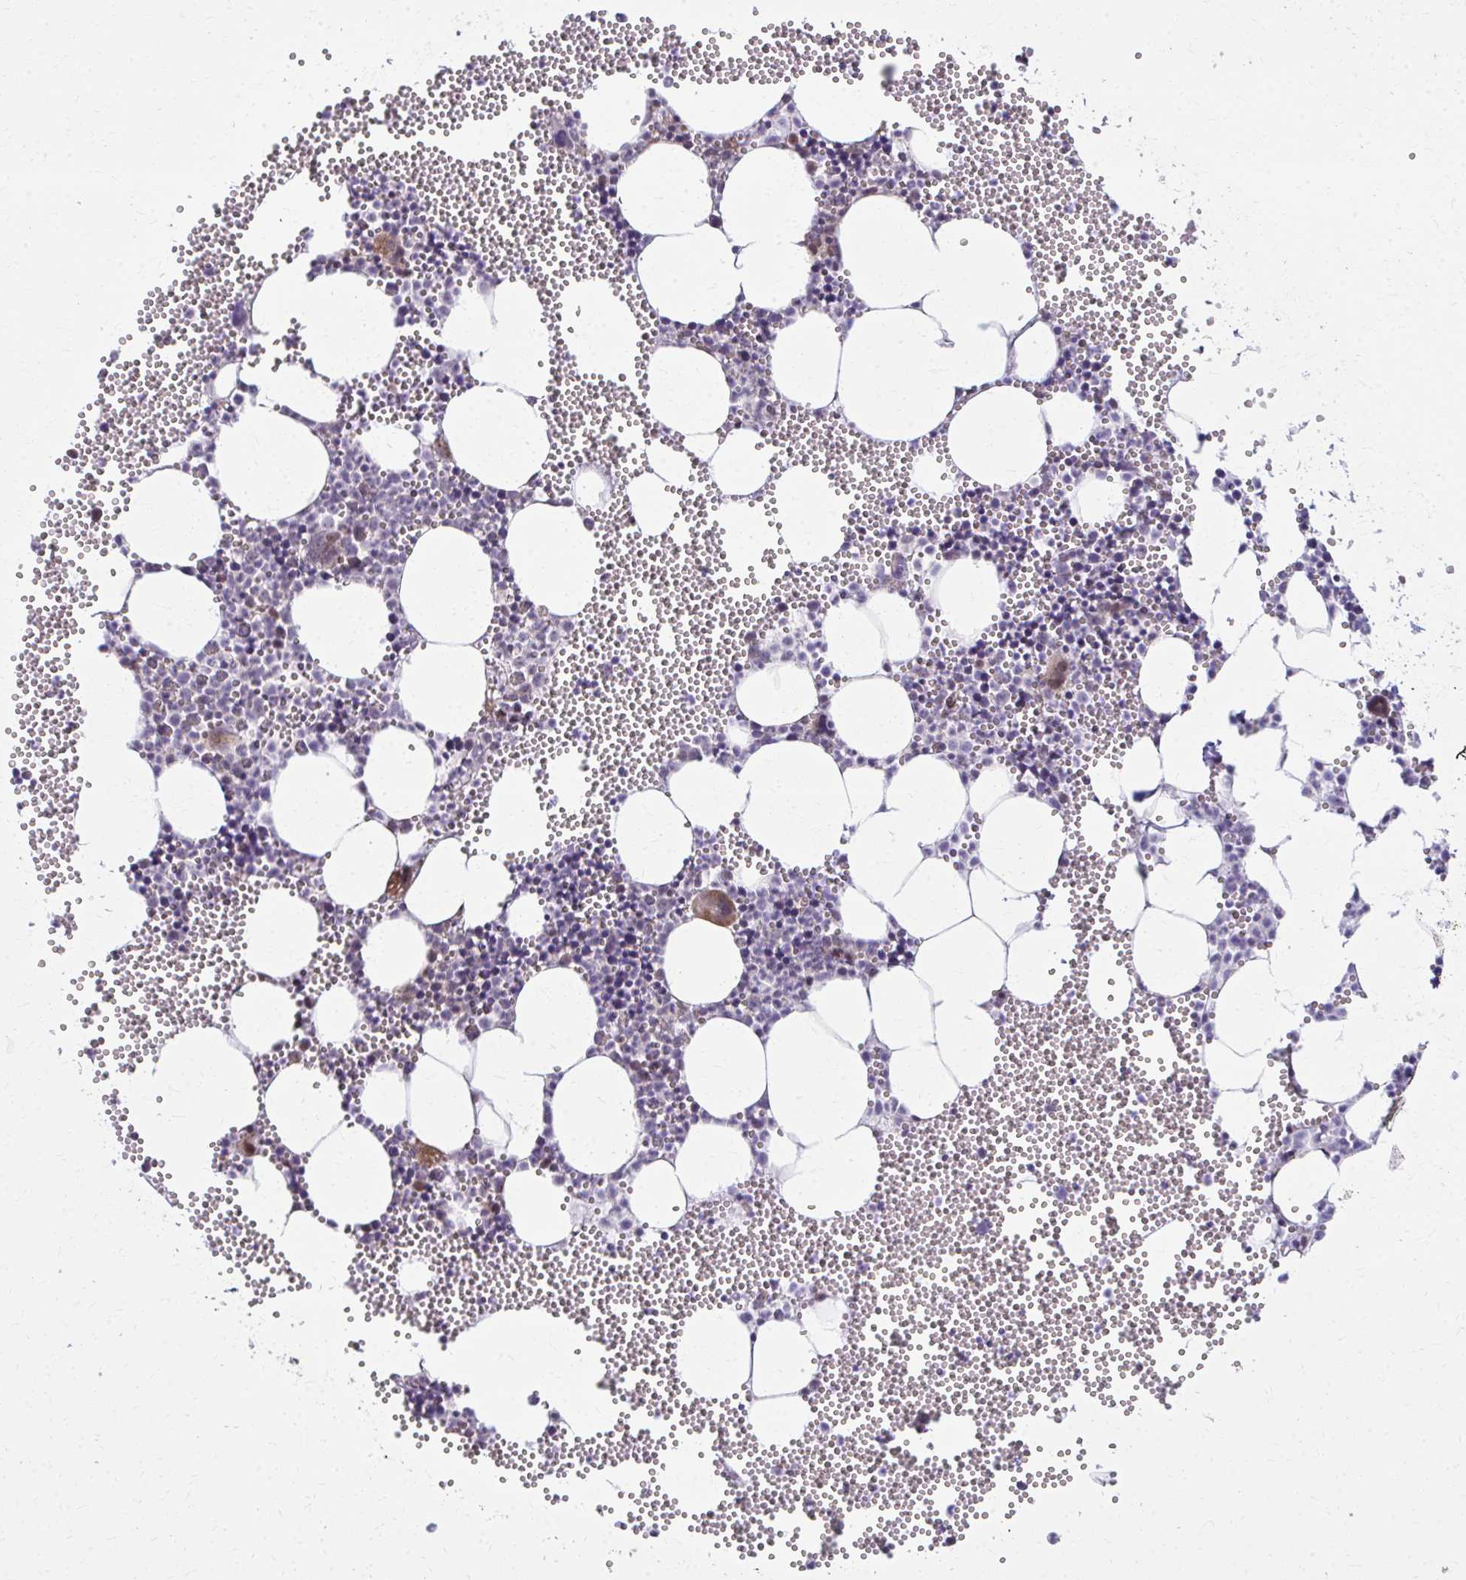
{"staining": {"intensity": "moderate", "quantity": "<25%", "location": "cytoplasmic/membranous,nuclear"}, "tissue": "bone marrow", "cell_type": "Hematopoietic cells", "image_type": "normal", "snomed": [{"axis": "morphology", "description": "Normal tissue, NOS"}, {"axis": "topography", "description": "Bone marrow"}], "caption": "A high-resolution photomicrograph shows immunohistochemistry staining of normal bone marrow, which demonstrates moderate cytoplasmic/membranous,nuclear expression in approximately <25% of hematopoietic cells.", "gene": "MAF1", "patient": {"sex": "female", "age": 80}}